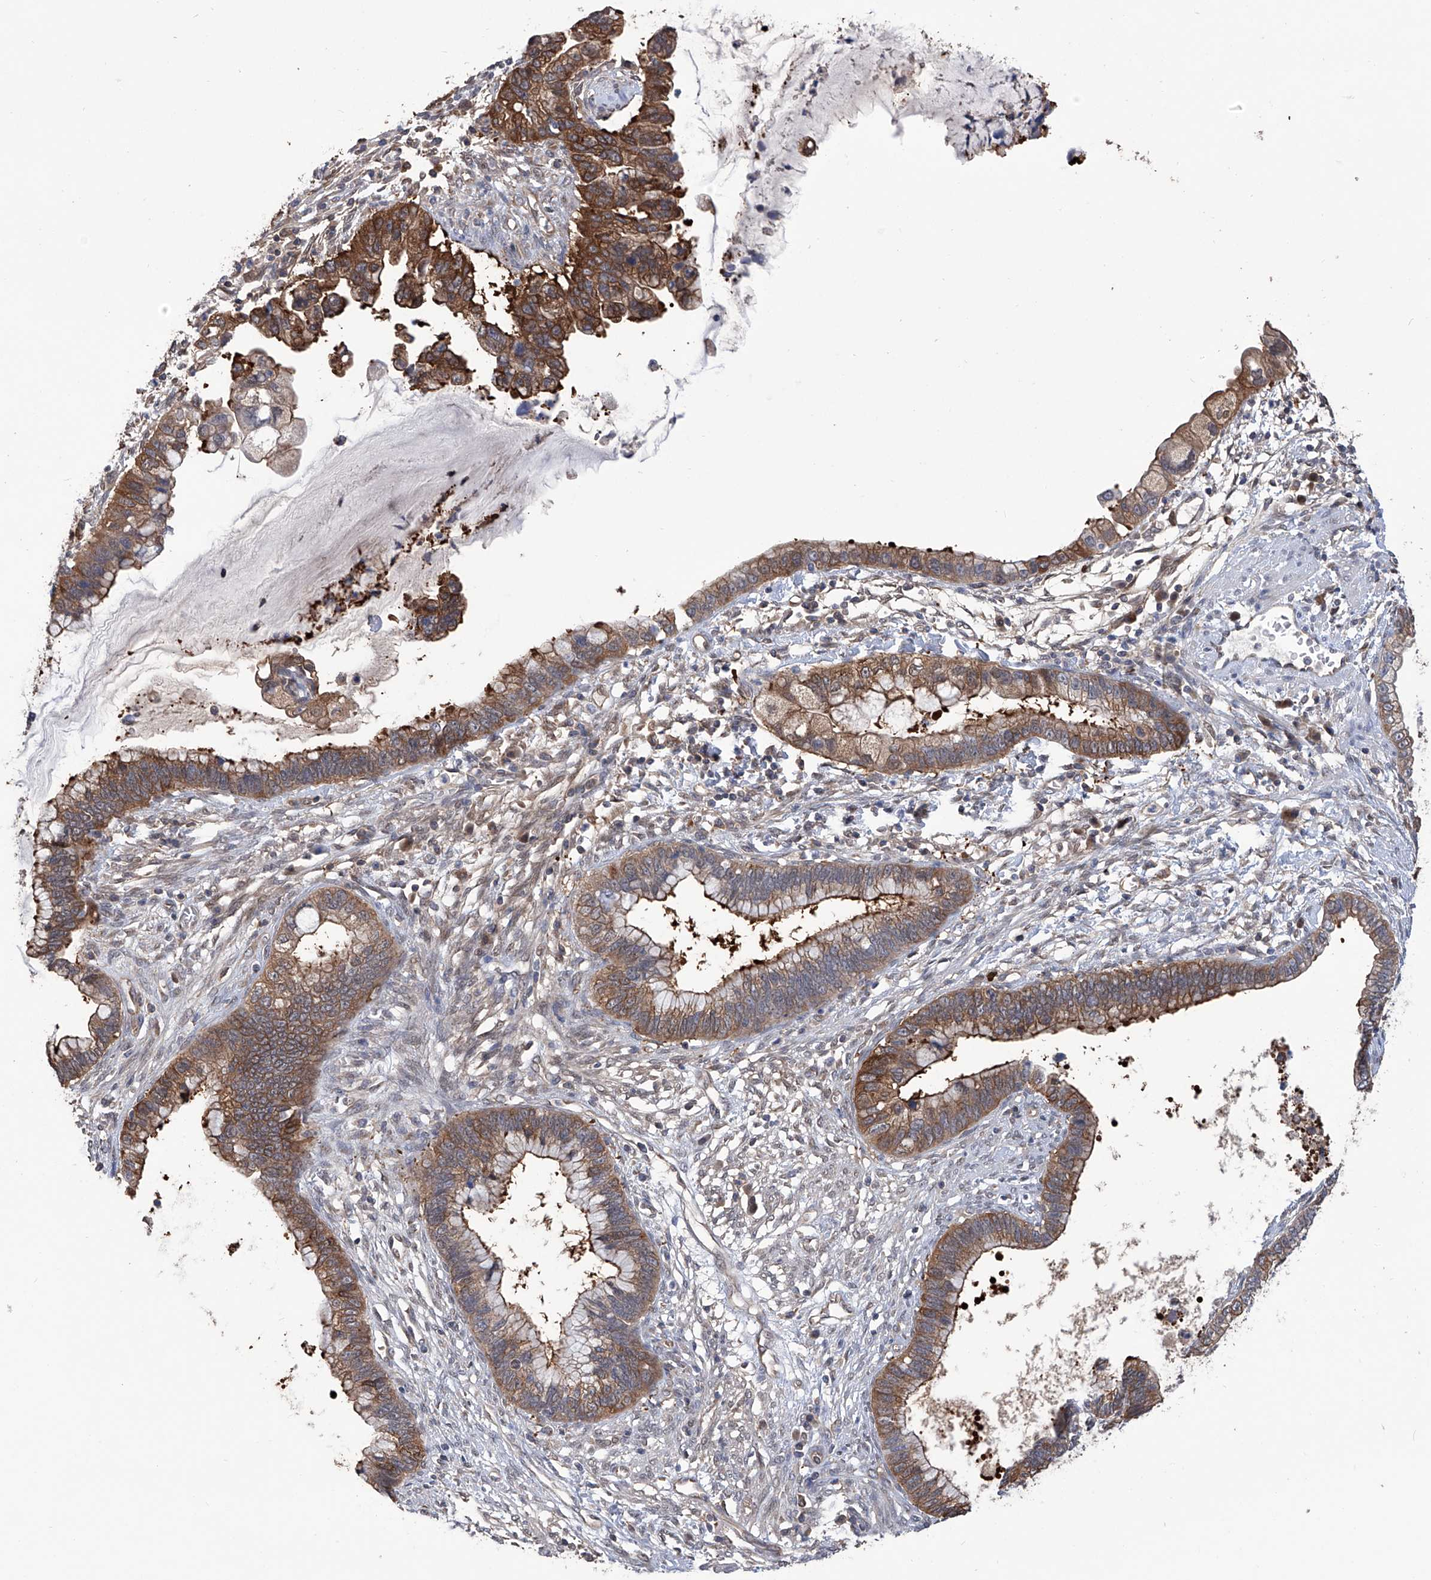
{"staining": {"intensity": "moderate", "quantity": ">75%", "location": "cytoplasmic/membranous"}, "tissue": "cervical cancer", "cell_type": "Tumor cells", "image_type": "cancer", "snomed": [{"axis": "morphology", "description": "Adenocarcinoma, NOS"}, {"axis": "topography", "description": "Cervix"}], "caption": "This is a photomicrograph of IHC staining of cervical adenocarcinoma, which shows moderate staining in the cytoplasmic/membranous of tumor cells.", "gene": "NUDT17", "patient": {"sex": "female", "age": 44}}